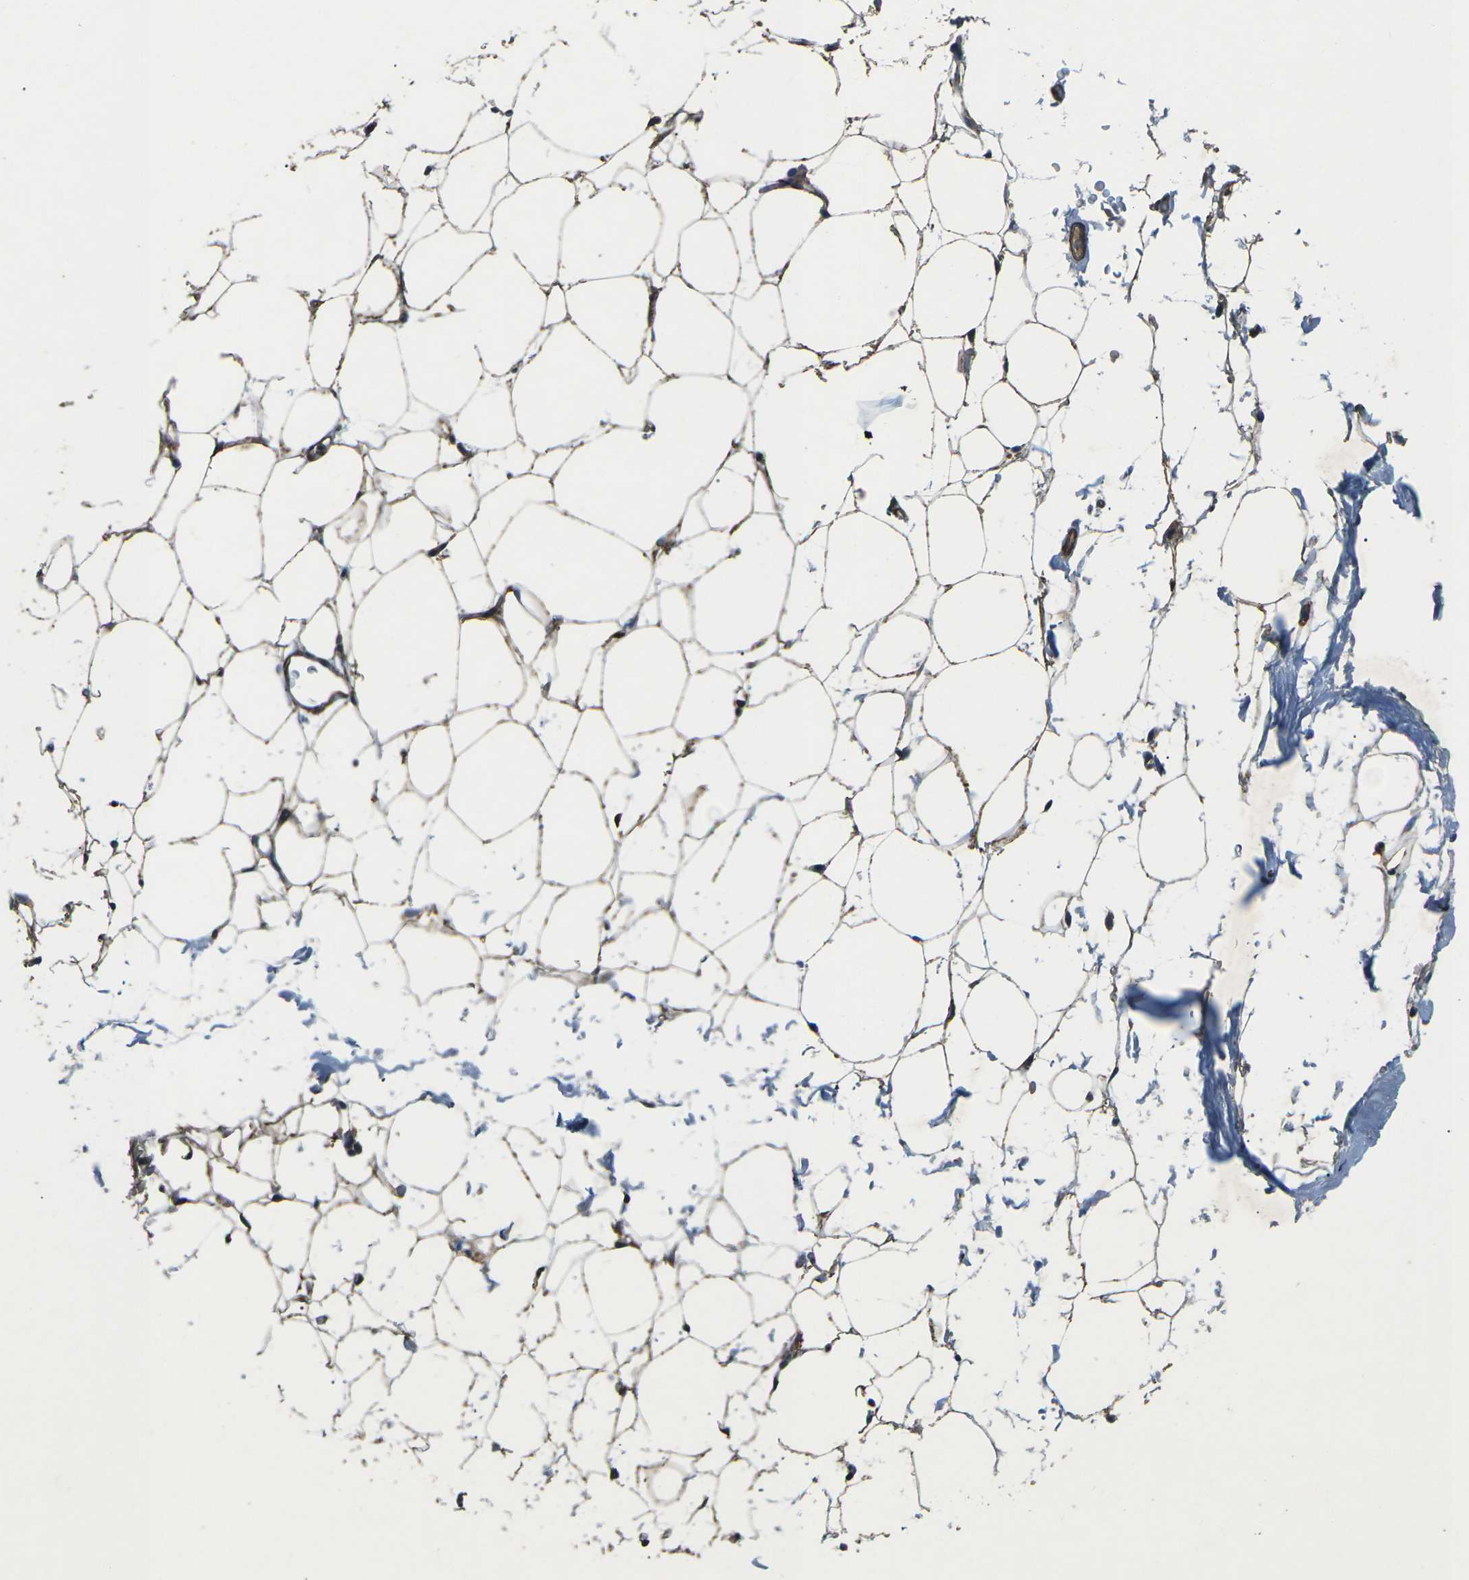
{"staining": {"intensity": "moderate", "quantity": ">75%", "location": "cytoplasmic/membranous"}, "tissue": "adipose tissue", "cell_type": "Adipocytes", "image_type": "normal", "snomed": [{"axis": "morphology", "description": "Normal tissue, NOS"}, {"axis": "topography", "description": "Breast"}, {"axis": "topography", "description": "Soft tissue"}], "caption": "A high-resolution histopathology image shows immunohistochemistry staining of normal adipose tissue, which shows moderate cytoplasmic/membranous expression in approximately >75% of adipocytes.", "gene": "AFAP1", "patient": {"sex": "female", "age": 75}}